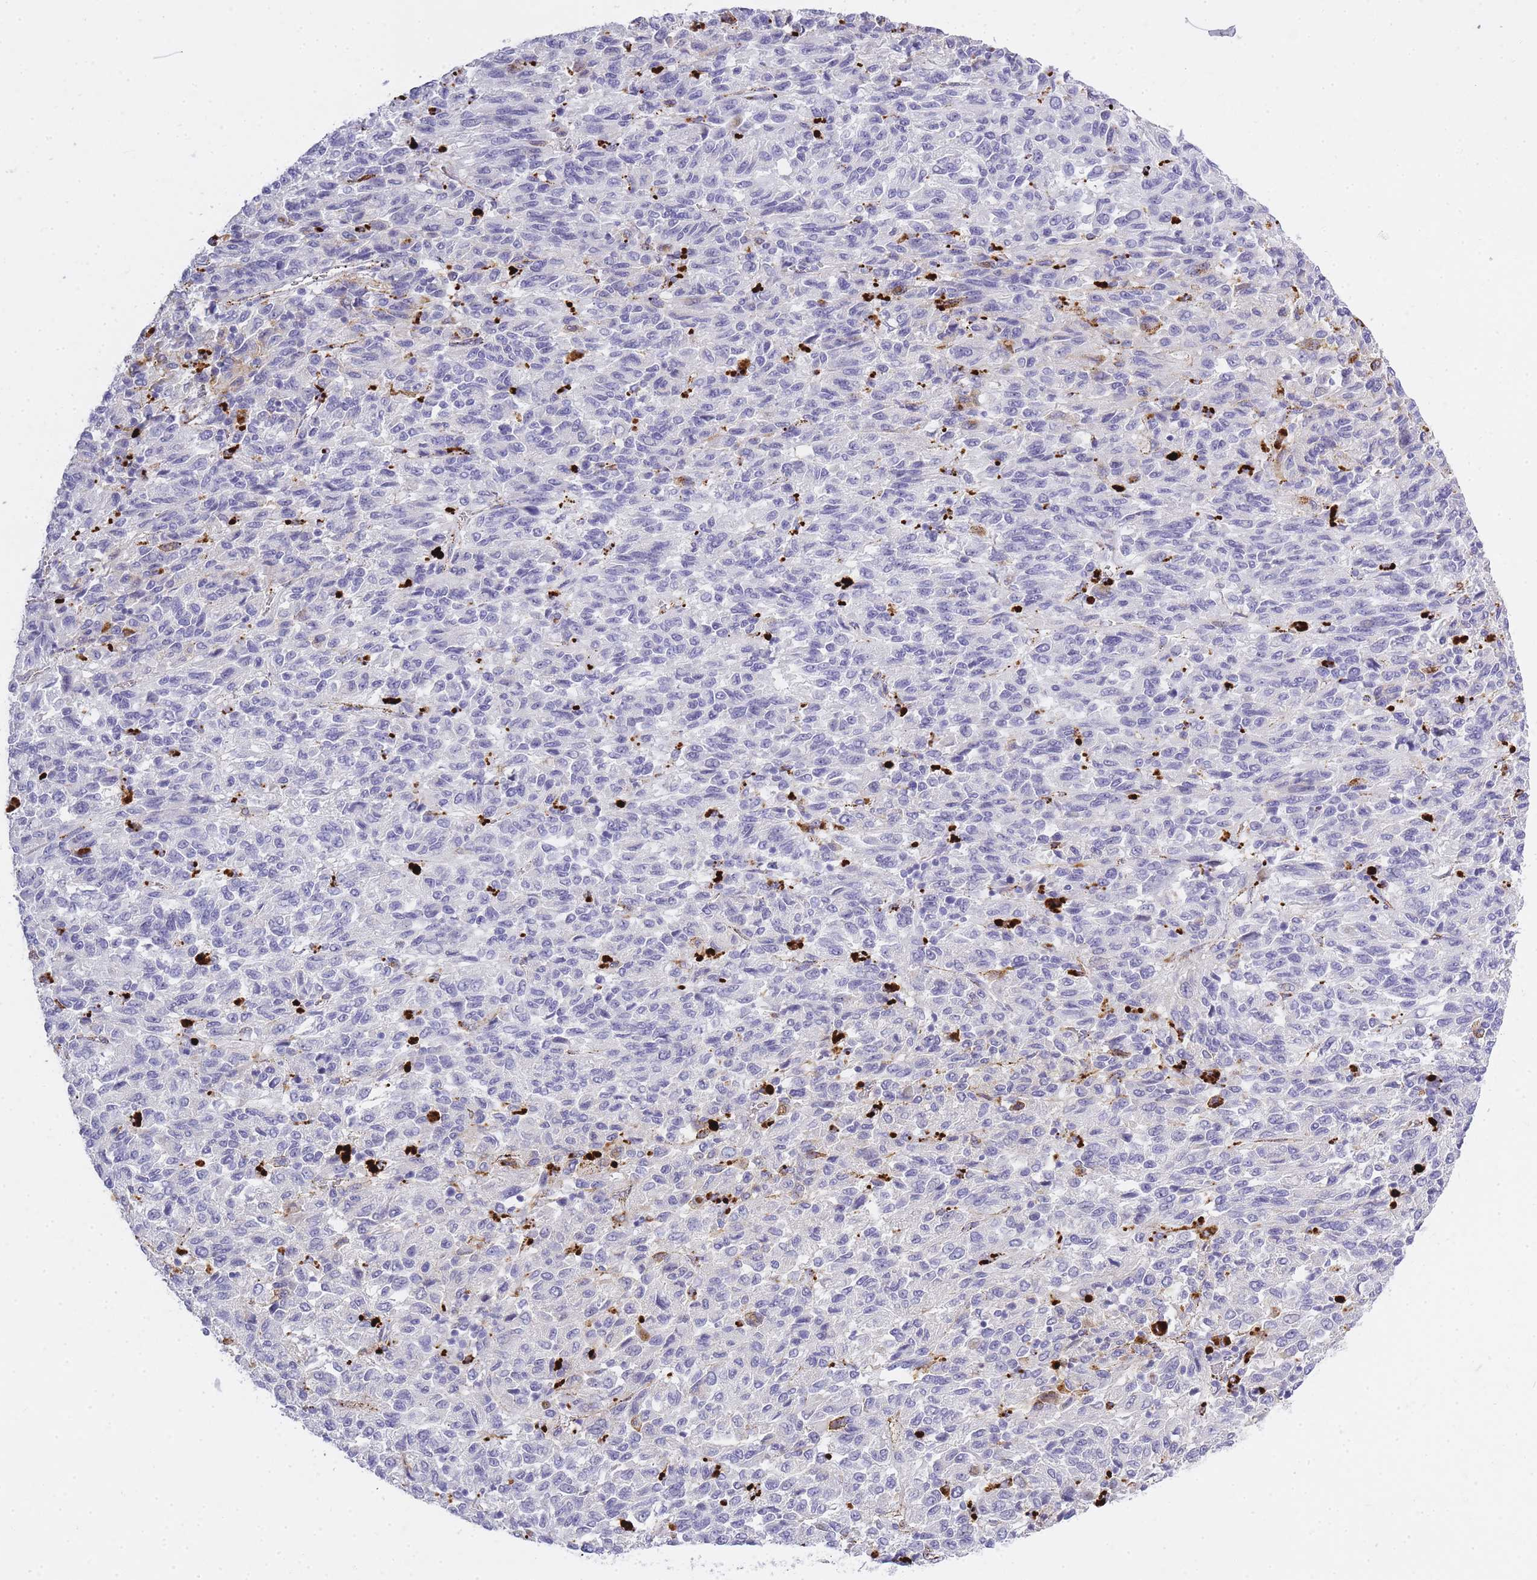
{"staining": {"intensity": "negative", "quantity": "none", "location": "none"}, "tissue": "melanoma", "cell_type": "Tumor cells", "image_type": "cancer", "snomed": [{"axis": "morphology", "description": "Malignant melanoma, Metastatic site"}, {"axis": "topography", "description": "Lung"}], "caption": "High magnification brightfield microscopy of malignant melanoma (metastatic site) stained with DAB (3,3'-diaminobenzidine) (brown) and counterstained with hematoxylin (blue): tumor cells show no significant positivity.", "gene": "RHO", "patient": {"sex": "male", "age": 64}}